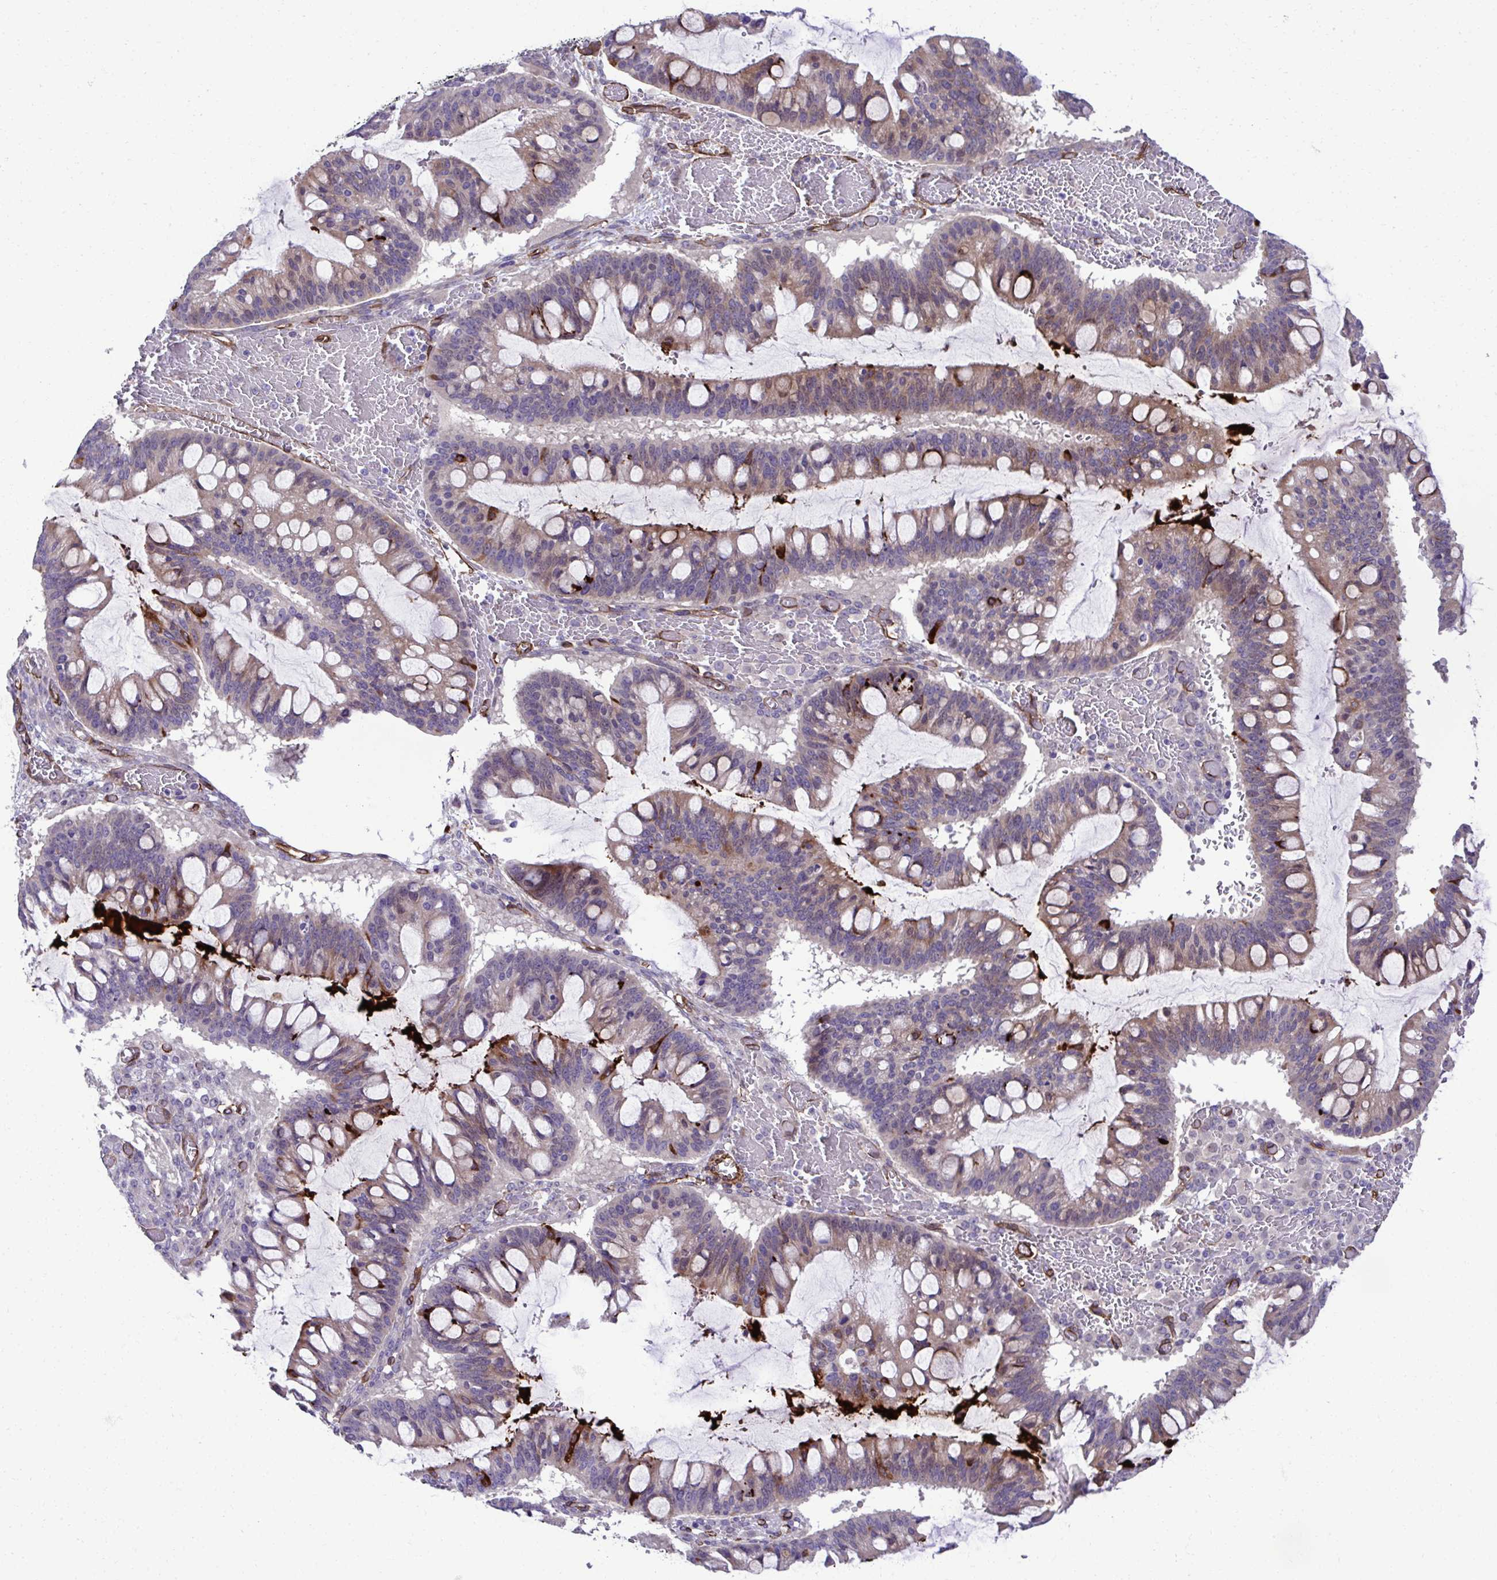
{"staining": {"intensity": "strong", "quantity": "<25%", "location": "cytoplasmic/membranous"}, "tissue": "ovarian cancer", "cell_type": "Tumor cells", "image_type": "cancer", "snomed": [{"axis": "morphology", "description": "Cystadenocarcinoma, mucinous, NOS"}, {"axis": "topography", "description": "Ovary"}], "caption": "Immunohistochemical staining of mucinous cystadenocarcinoma (ovarian) demonstrates medium levels of strong cytoplasmic/membranous staining in approximately <25% of tumor cells.", "gene": "TRIM52", "patient": {"sex": "female", "age": 73}}